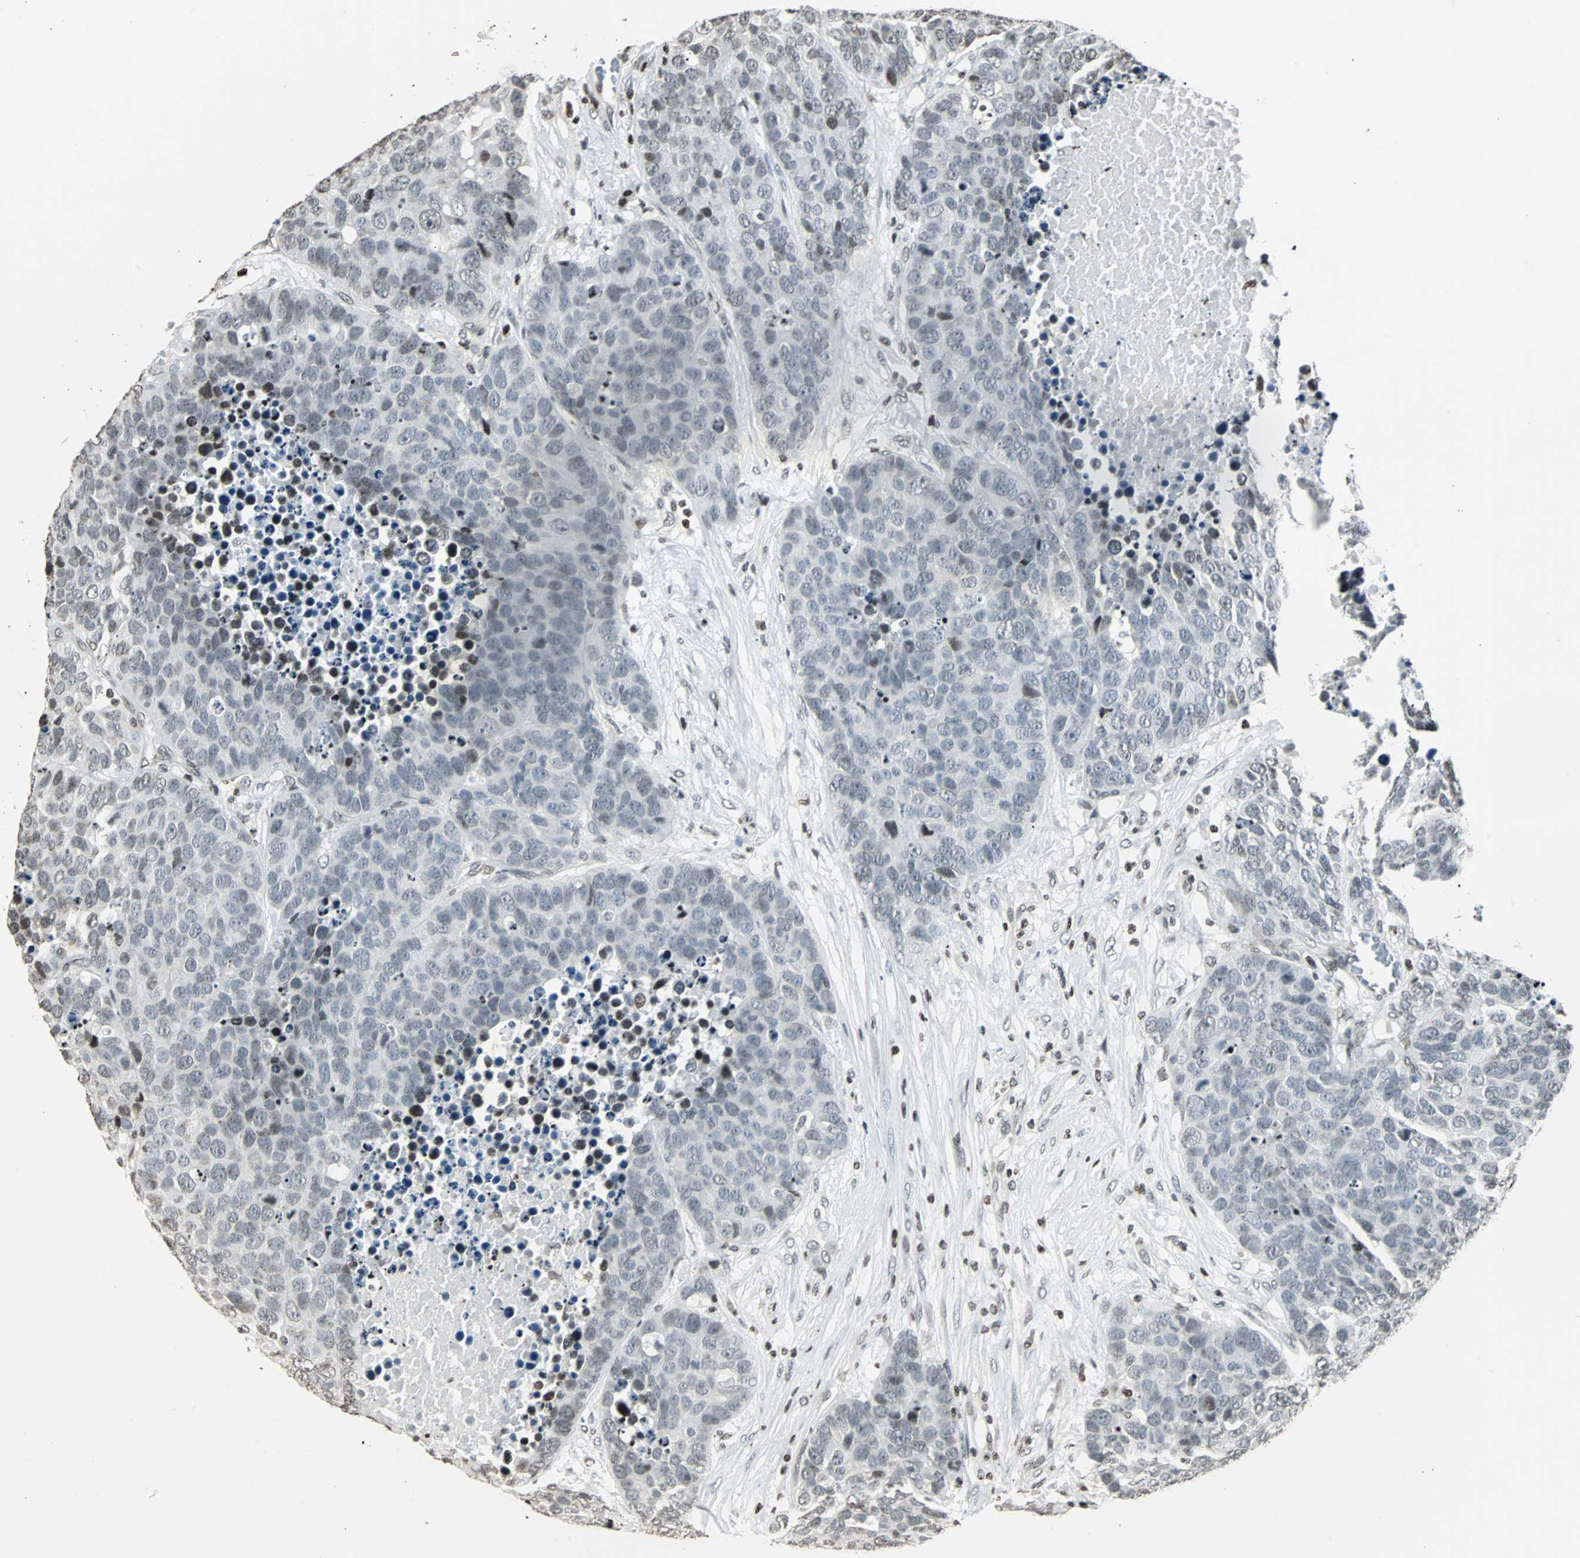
{"staining": {"intensity": "moderate", "quantity": "<25%", "location": "nuclear"}, "tissue": "carcinoid", "cell_type": "Tumor cells", "image_type": "cancer", "snomed": [{"axis": "morphology", "description": "Carcinoid, malignant, NOS"}, {"axis": "topography", "description": "Lung"}], "caption": "Carcinoid (malignant) was stained to show a protein in brown. There is low levels of moderate nuclear positivity in about <25% of tumor cells.", "gene": "PAXIP1", "patient": {"sex": "male", "age": 60}}